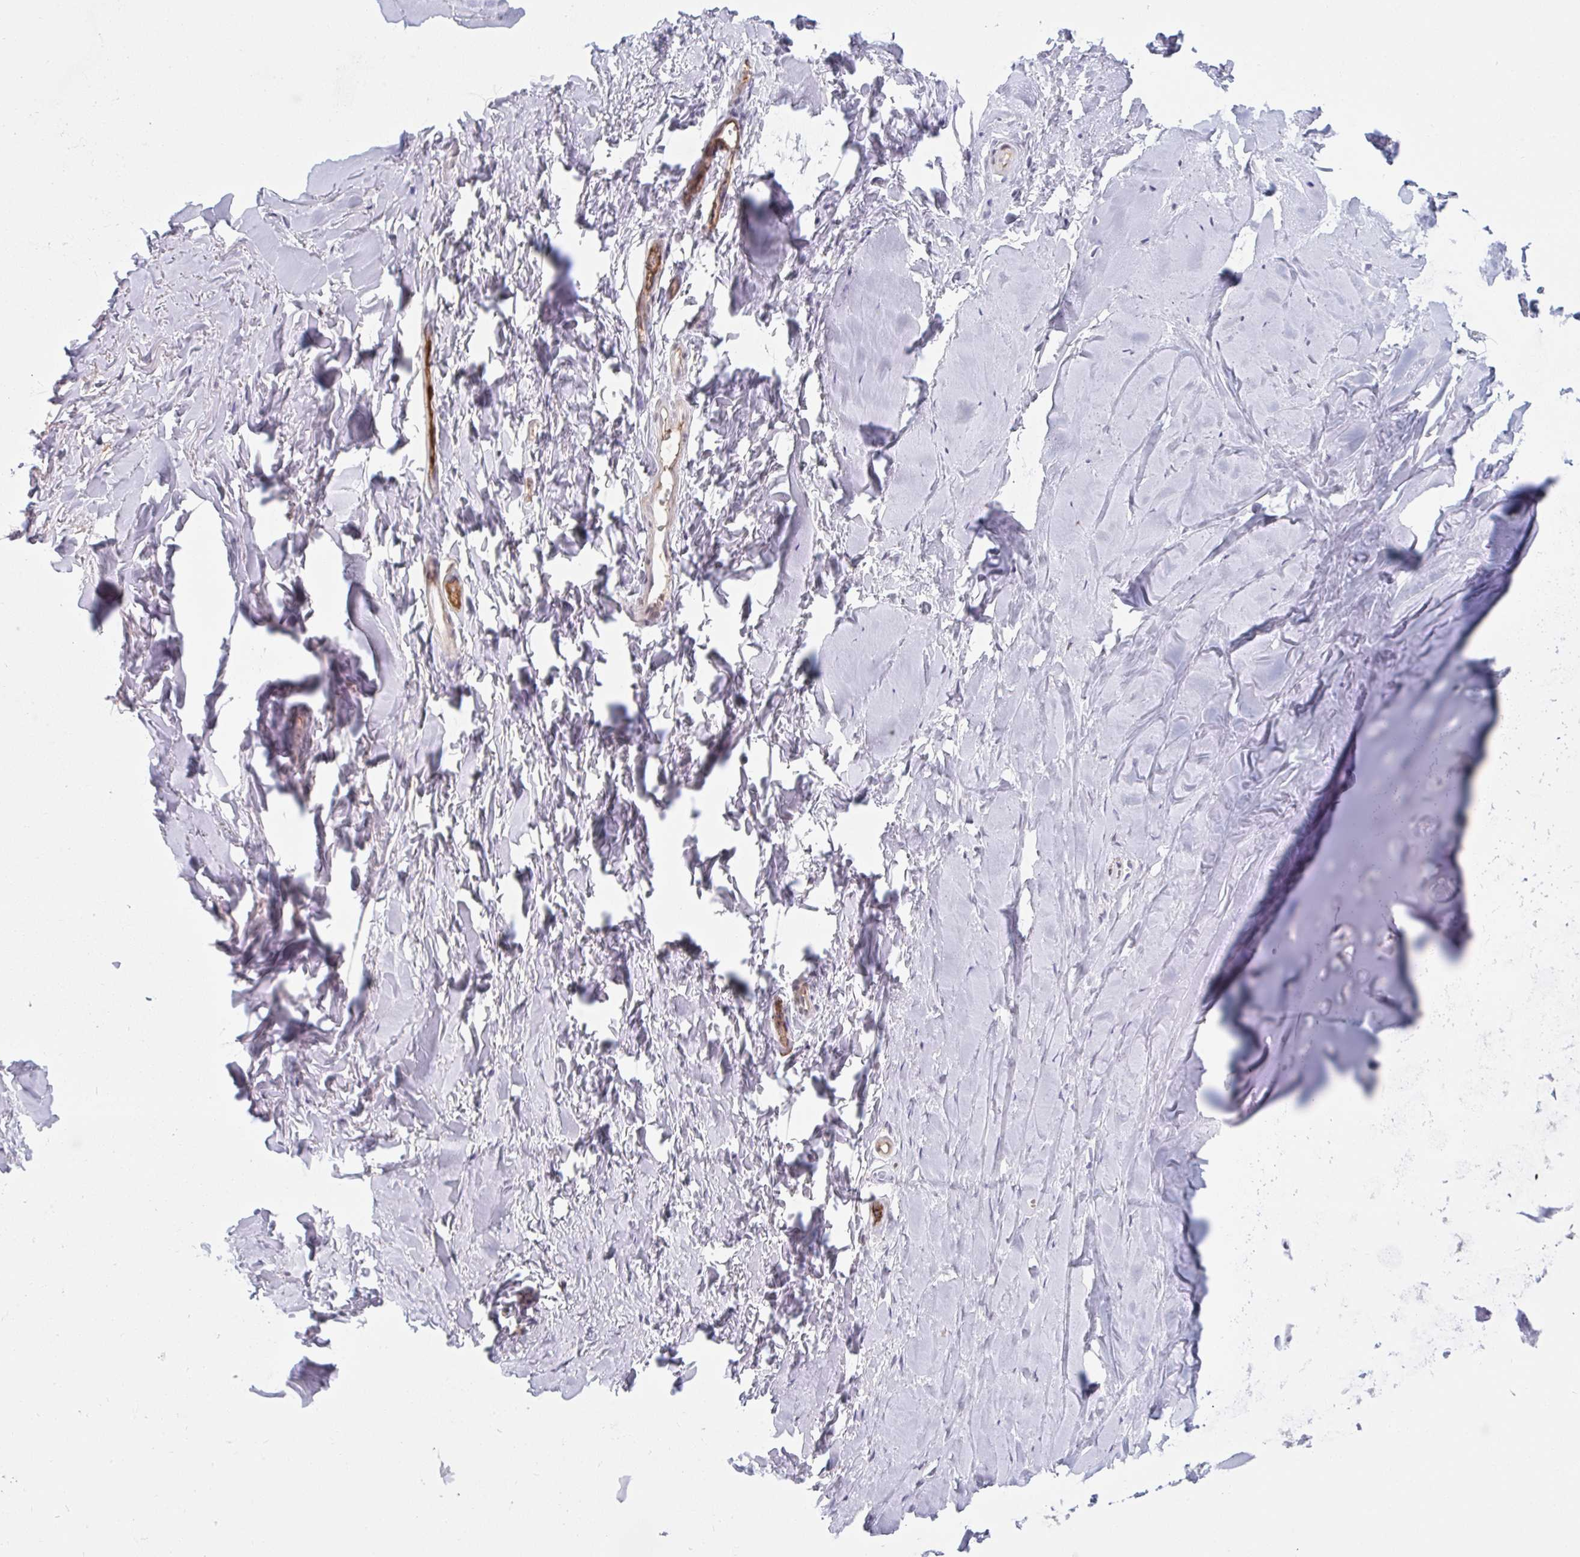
{"staining": {"intensity": "negative", "quantity": "none", "location": "none"}, "tissue": "soft tissue", "cell_type": "Chondrocytes", "image_type": "normal", "snomed": [{"axis": "morphology", "description": "Normal tissue, NOS"}, {"axis": "topography", "description": "Cartilage tissue"}, {"axis": "topography", "description": "Nasopharynx"}, {"axis": "topography", "description": "Thyroid gland"}], "caption": "DAB immunohistochemical staining of normal human soft tissue exhibits no significant positivity in chondrocytes.", "gene": "DSCAML1", "patient": {"sex": "male", "age": 63}}